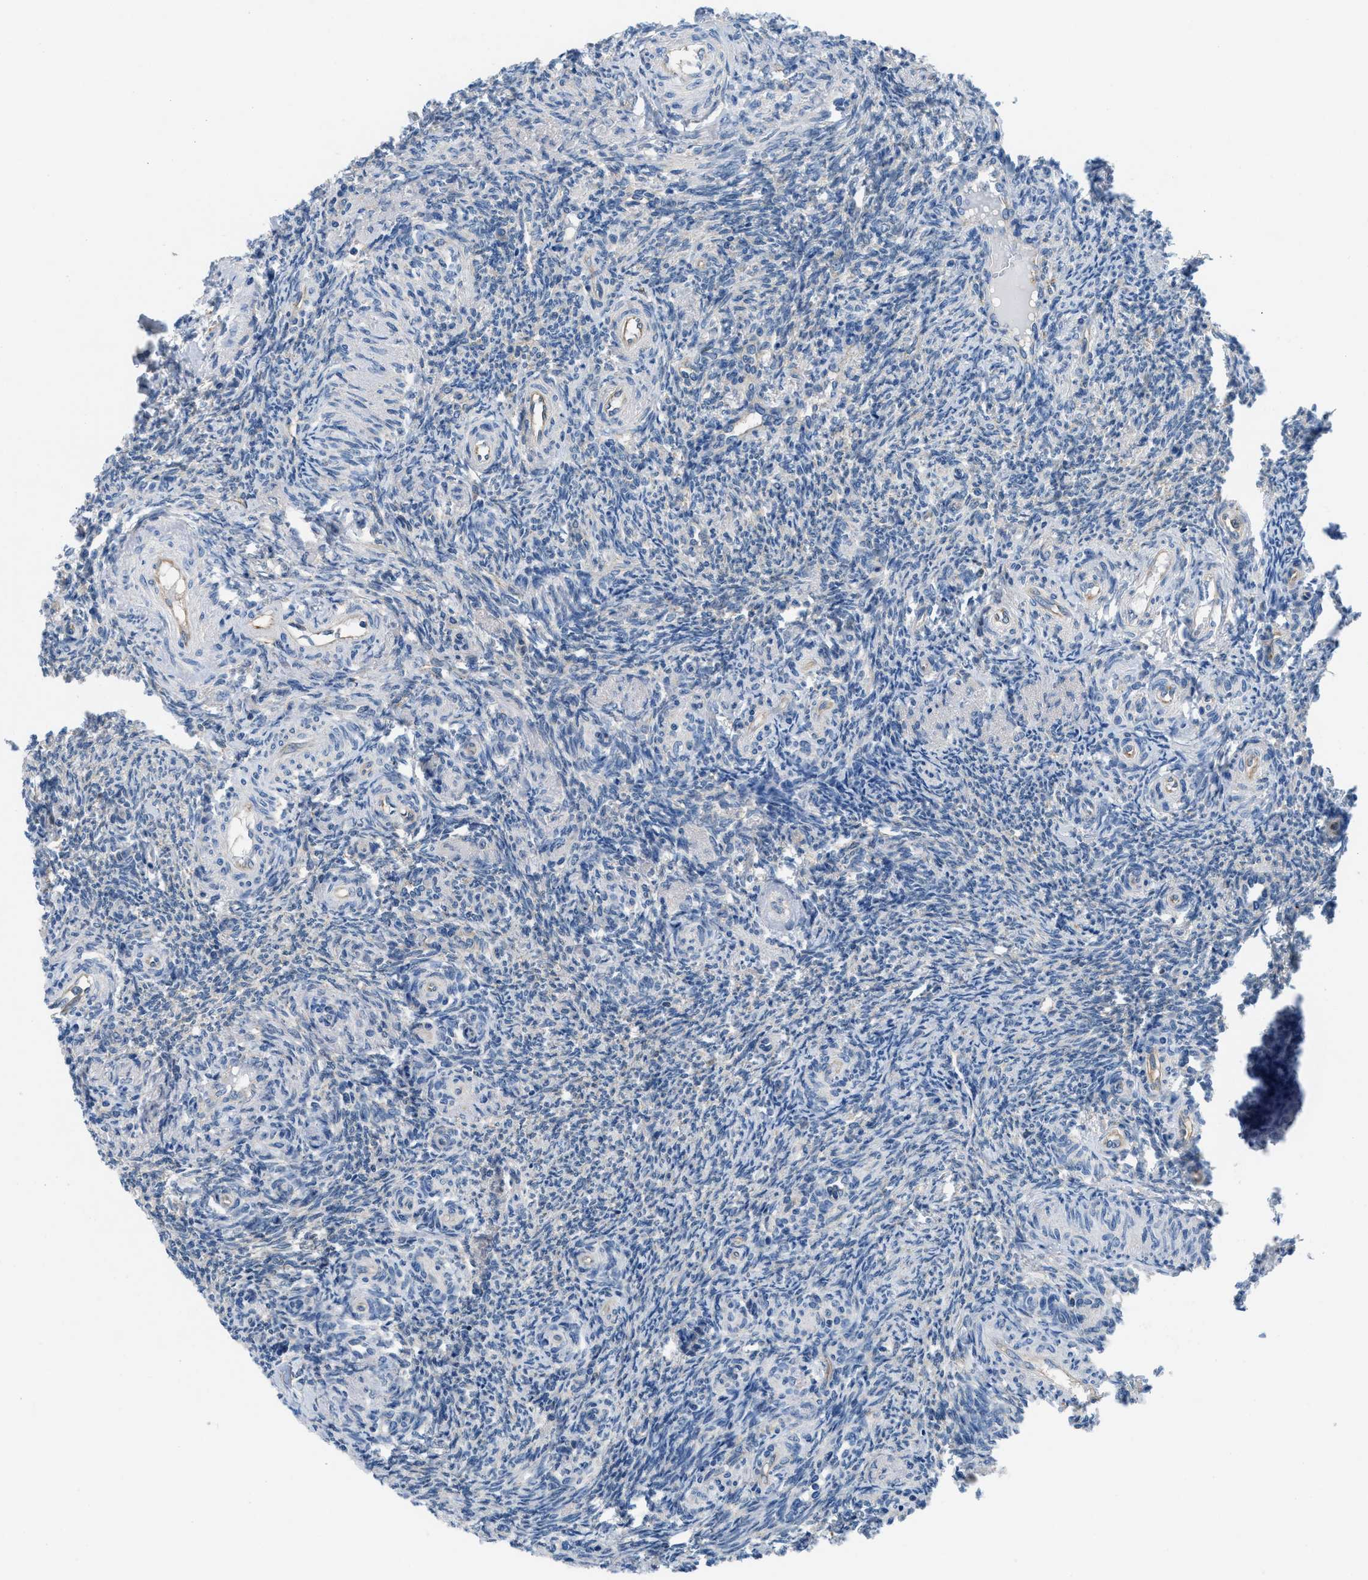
{"staining": {"intensity": "weak", "quantity": "25%-75%", "location": "nuclear"}, "tissue": "ovary", "cell_type": "Ovarian stroma cells", "image_type": "normal", "snomed": [{"axis": "morphology", "description": "Normal tissue, NOS"}, {"axis": "topography", "description": "Ovary"}], "caption": "Ovary was stained to show a protein in brown. There is low levels of weak nuclear expression in approximately 25%-75% of ovarian stroma cells. (IHC, brightfield microscopy, high magnification).", "gene": "BNC2", "patient": {"sex": "female", "age": 41}}